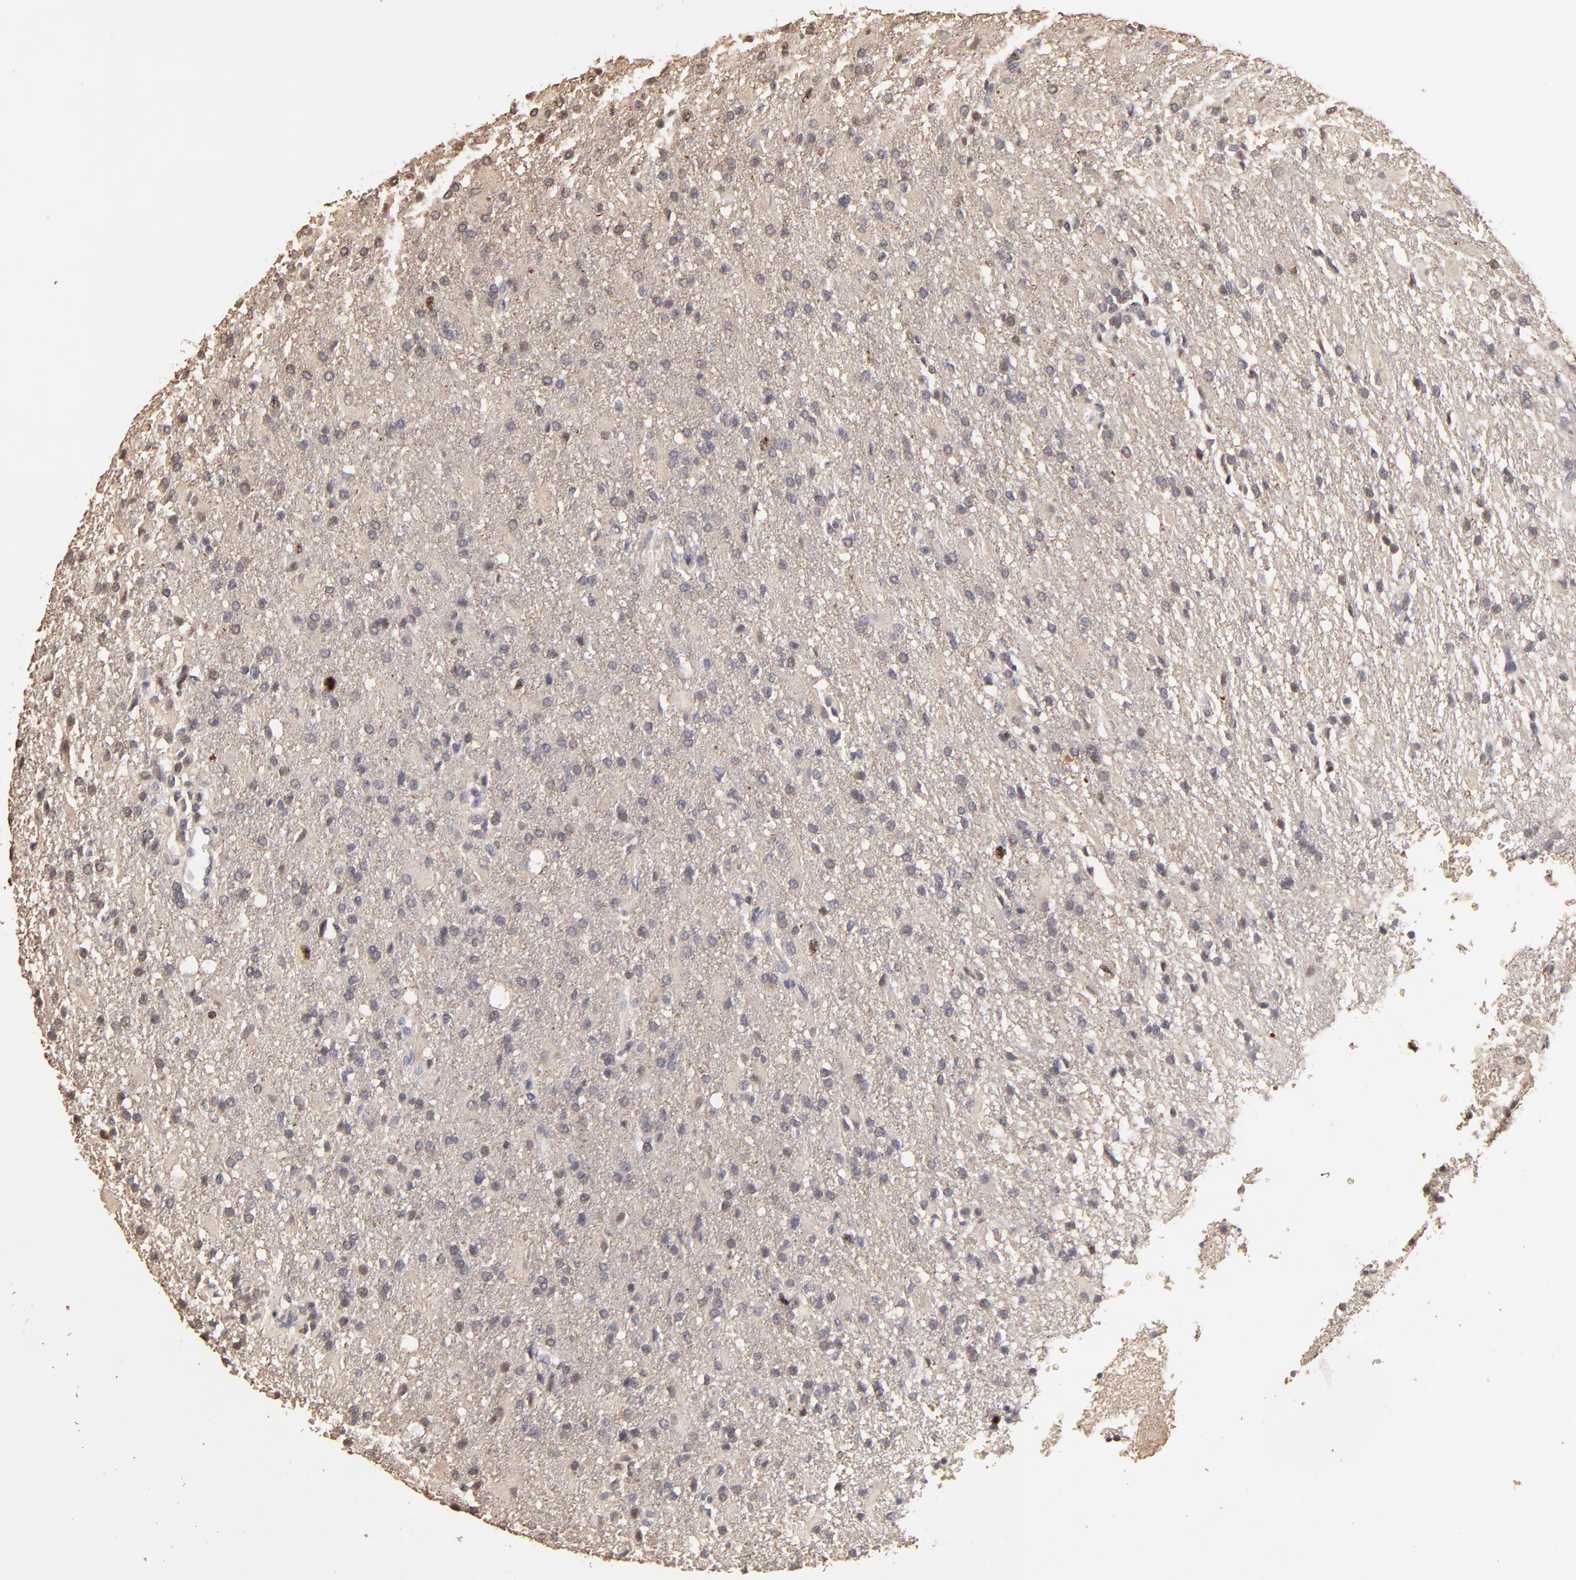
{"staining": {"intensity": "weak", "quantity": "<25%", "location": "nuclear"}, "tissue": "glioma", "cell_type": "Tumor cells", "image_type": "cancer", "snomed": [{"axis": "morphology", "description": "Glioma, malignant, High grade"}, {"axis": "topography", "description": "Brain"}], "caption": "Immunohistochemistry (IHC) histopathology image of neoplastic tissue: glioma stained with DAB (3,3'-diaminobenzidine) displays no significant protein positivity in tumor cells.", "gene": "BIRC5", "patient": {"sex": "male", "age": 68}}